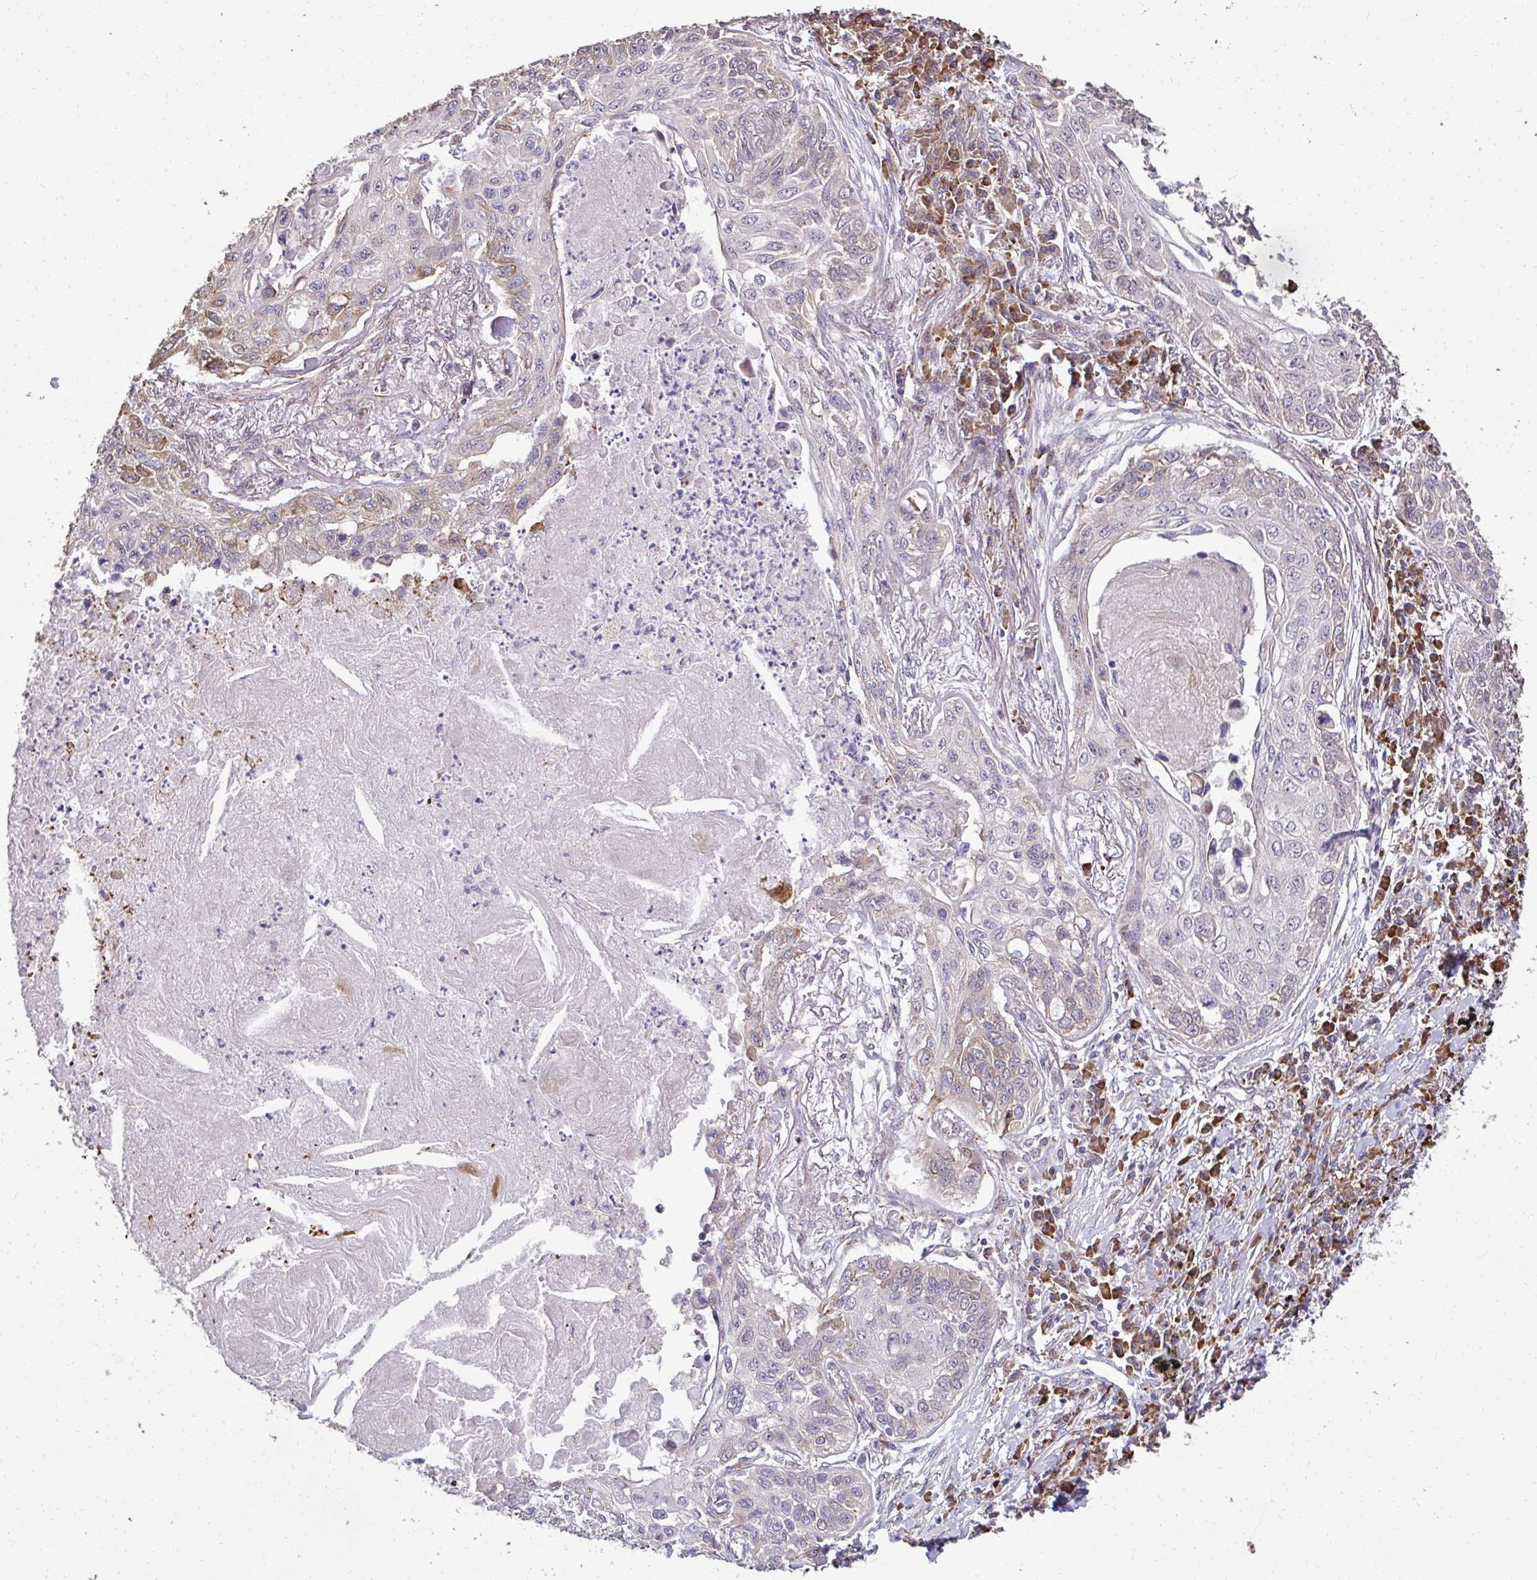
{"staining": {"intensity": "weak", "quantity": "<25%", "location": "cytoplasmic/membranous"}, "tissue": "lung cancer", "cell_type": "Tumor cells", "image_type": "cancer", "snomed": [{"axis": "morphology", "description": "Squamous cell carcinoma, NOS"}, {"axis": "topography", "description": "Lung"}], "caption": "This is an immunohistochemistry image of human lung squamous cell carcinoma. There is no expression in tumor cells.", "gene": "FIBCD1", "patient": {"sex": "male", "age": 75}}